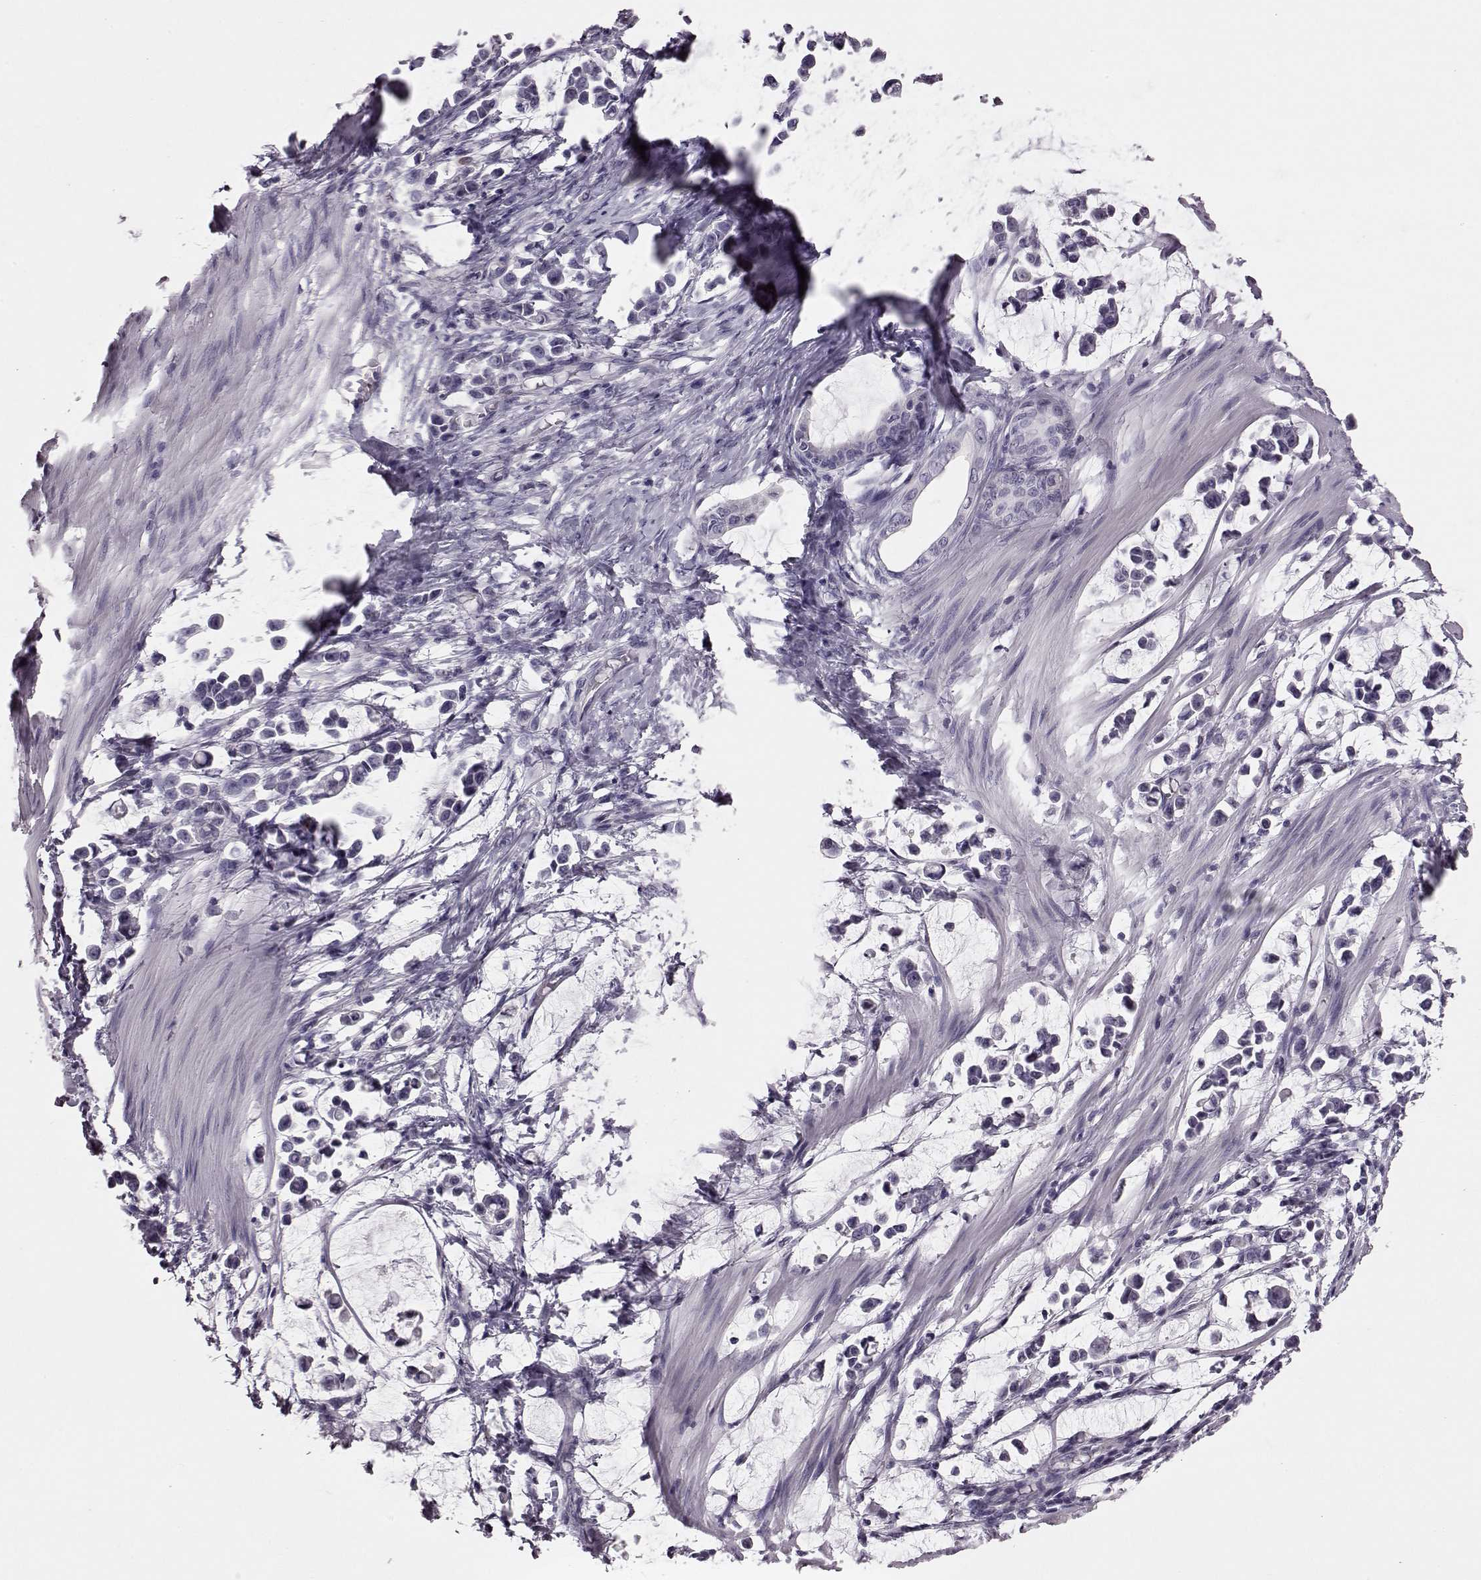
{"staining": {"intensity": "negative", "quantity": "none", "location": "none"}, "tissue": "stomach cancer", "cell_type": "Tumor cells", "image_type": "cancer", "snomed": [{"axis": "morphology", "description": "Adenocarcinoma, NOS"}, {"axis": "topography", "description": "Stomach"}], "caption": "DAB immunohistochemical staining of stomach cancer reveals no significant positivity in tumor cells.", "gene": "SNTG1", "patient": {"sex": "male", "age": 82}}